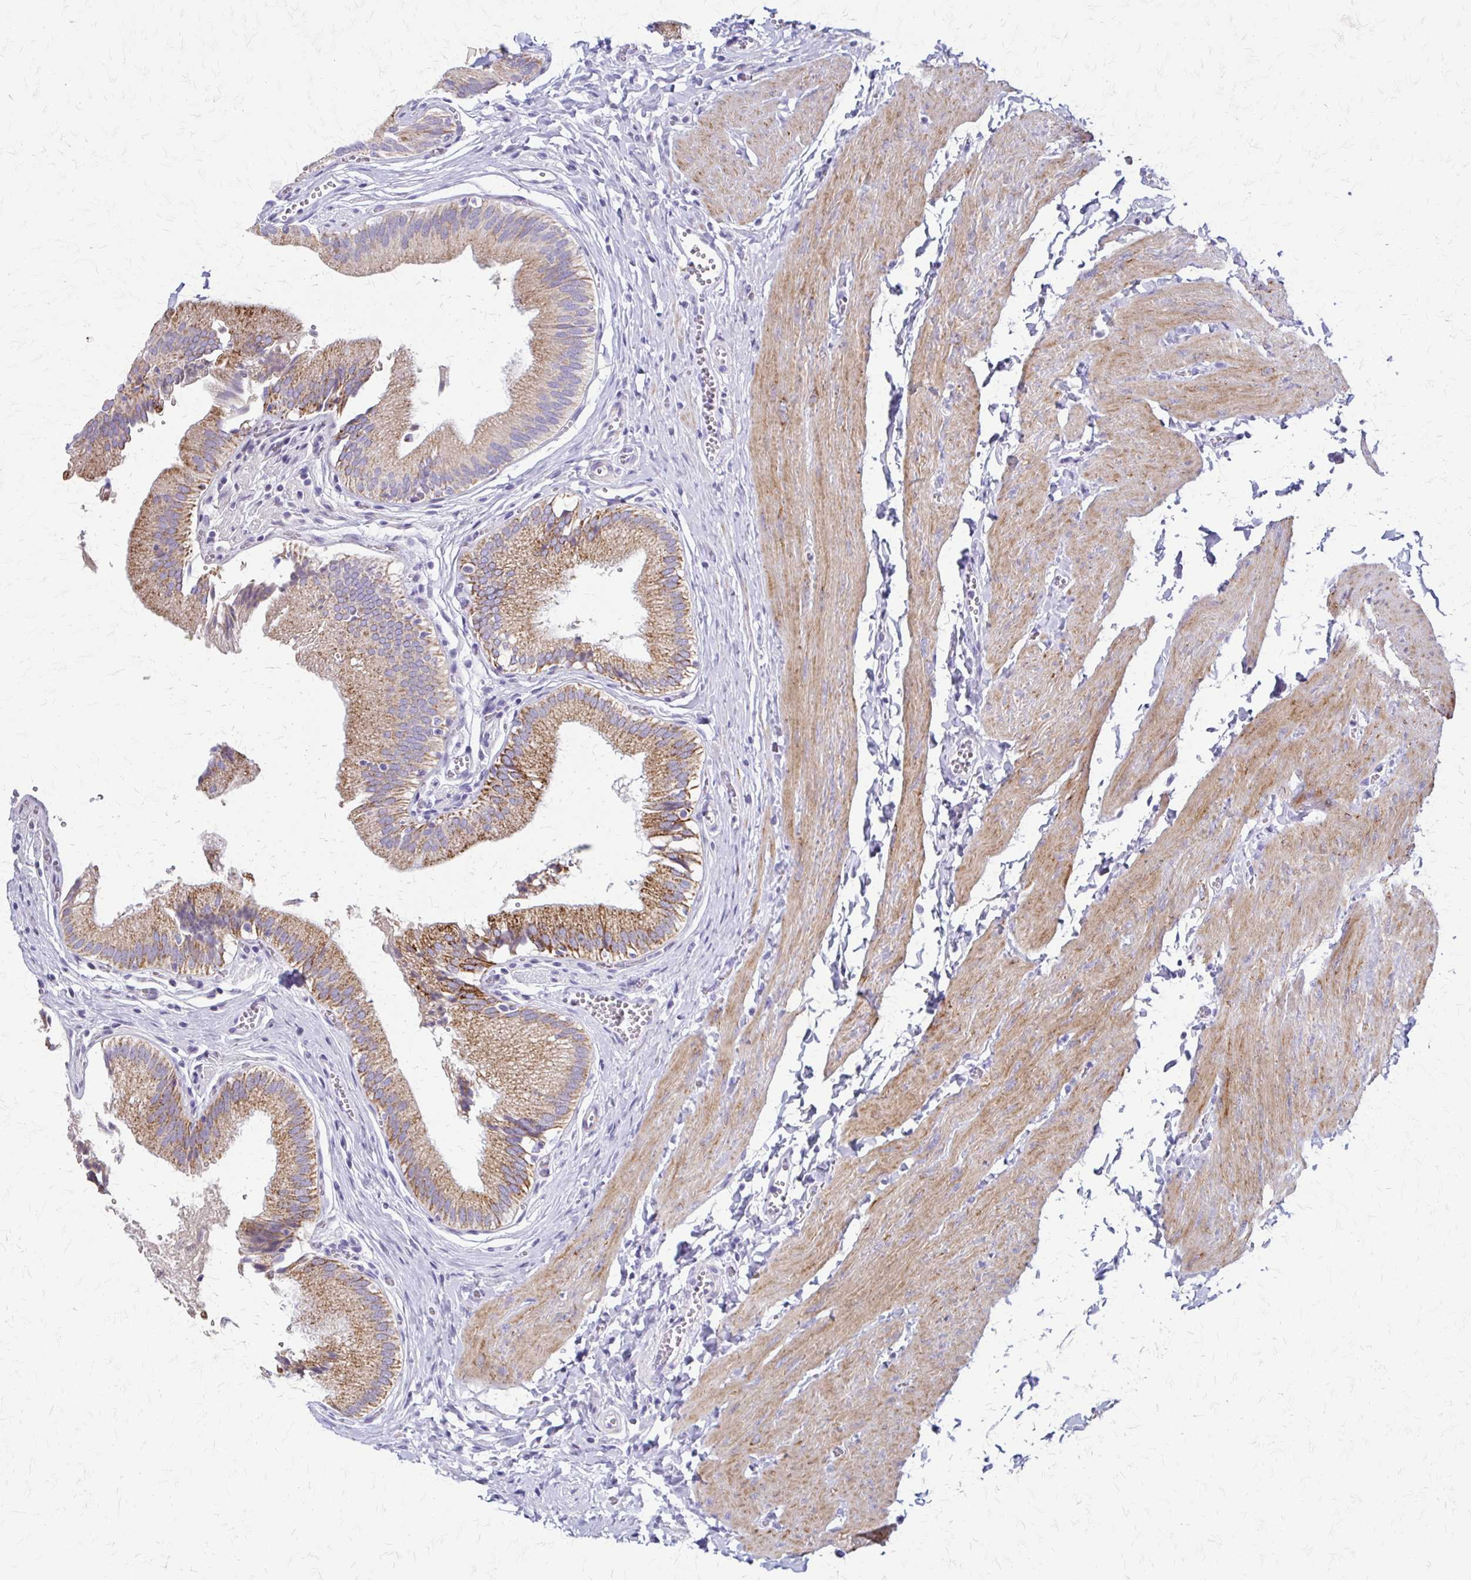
{"staining": {"intensity": "moderate", "quantity": ">75%", "location": "cytoplasmic/membranous"}, "tissue": "gallbladder", "cell_type": "Glandular cells", "image_type": "normal", "snomed": [{"axis": "morphology", "description": "Normal tissue, NOS"}, {"axis": "topography", "description": "Gallbladder"}, {"axis": "topography", "description": "Peripheral nerve tissue"}], "caption": "Gallbladder stained with a brown dye shows moderate cytoplasmic/membranous positive positivity in approximately >75% of glandular cells.", "gene": "ZSCAN5B", "patient": {"sex": "male", "age": 17}}